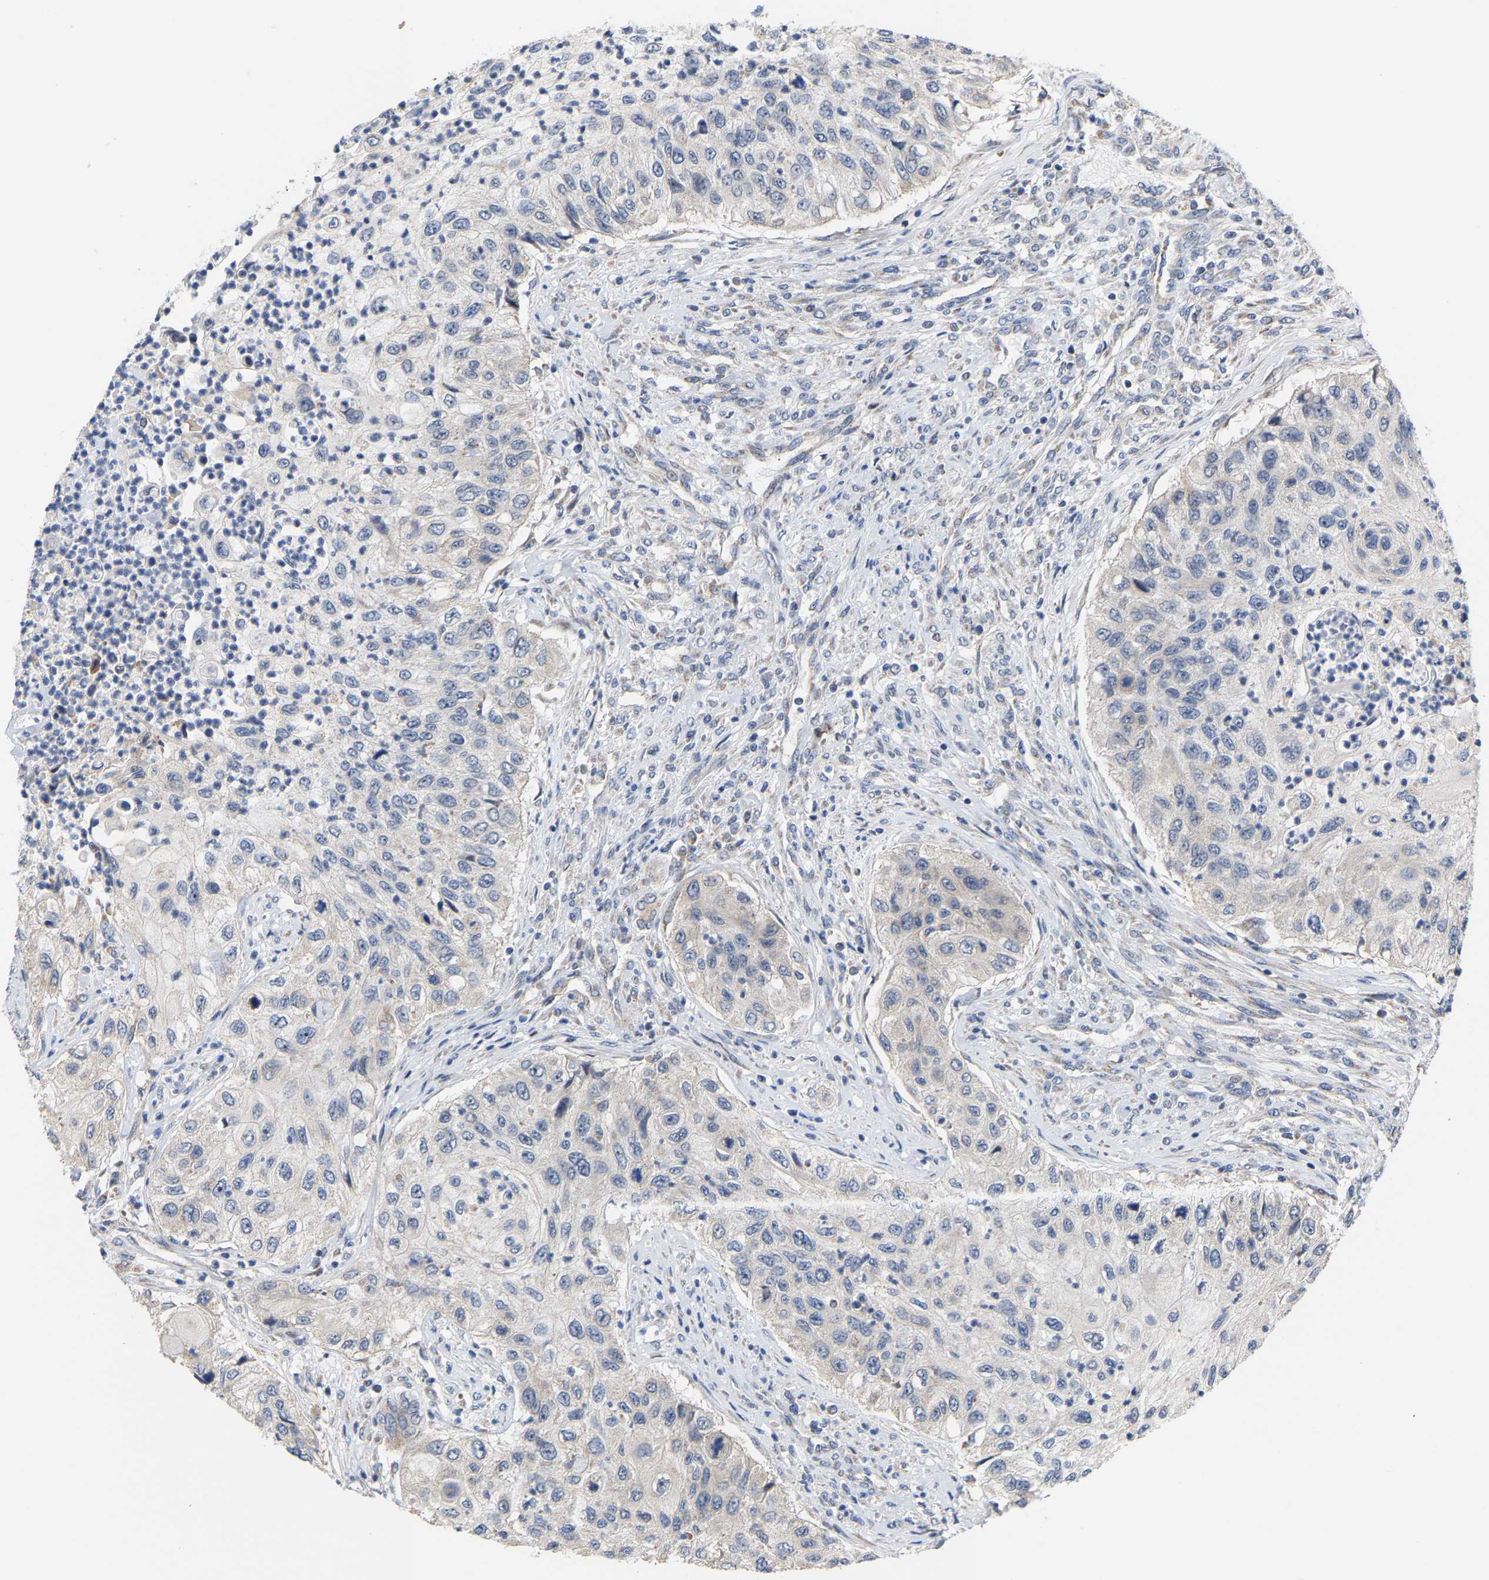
{"staining": {"intensity": "negative", "quantity": "none", "location": "none"}, "tissue": "urothelial cancer", "cell_type": "Tumor cells", "image_type": "cancer", "snomed": [{"axis": "morphology", "description": "Urothelial carcinoma, High grade"}, {"axis": "topography", "description": "Urinary bladder"}], "caption": "A micrograph of human urothelial carcinoma (high-grade) is negative for staining in tumor cells. (DAB (3,3'-diaminobenzidine) IHC, high magnification).", "gene": "PCNT", "patient": {"sex": "female", "age": 60}}